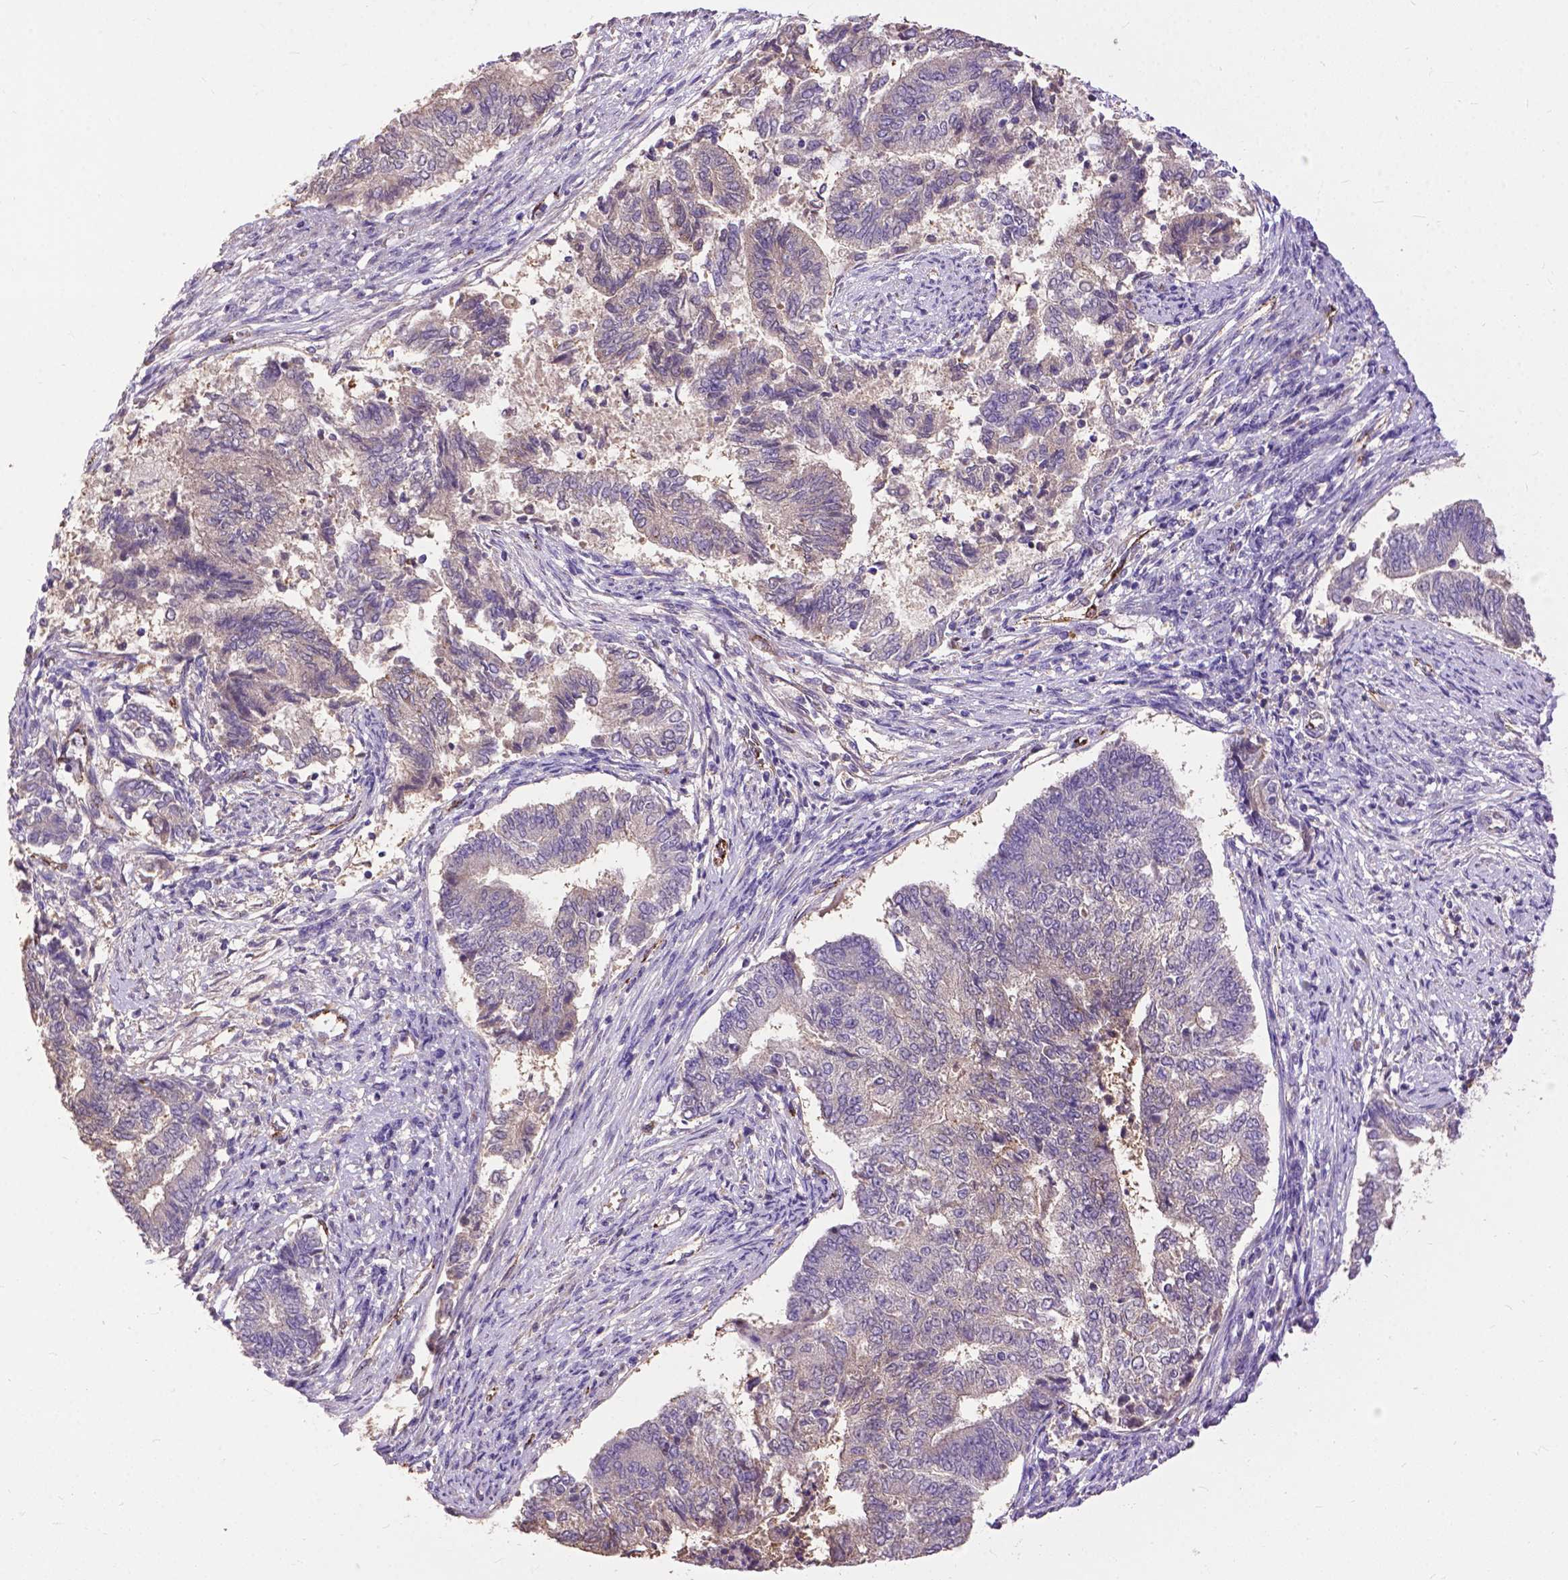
{"staining": {"intensity": "negative", "quantity": "none", "location": "none"}, "tissue": "endometrial cancer", "cell_type": "Tumor cells", "image_type": "cancer", "snomed": [{"axis": "morphology", "description": "Adenocarcinoma, NOS"}, {"axis": "topography", "description": "Endometrium"}], "caption": "Immunohistochemical staining of human endometrial adenocarcinoma demonstrates no significant expression in tumor cells.", "gene": "ZNF337", "patient": {"sex": "female", "age": 65}}